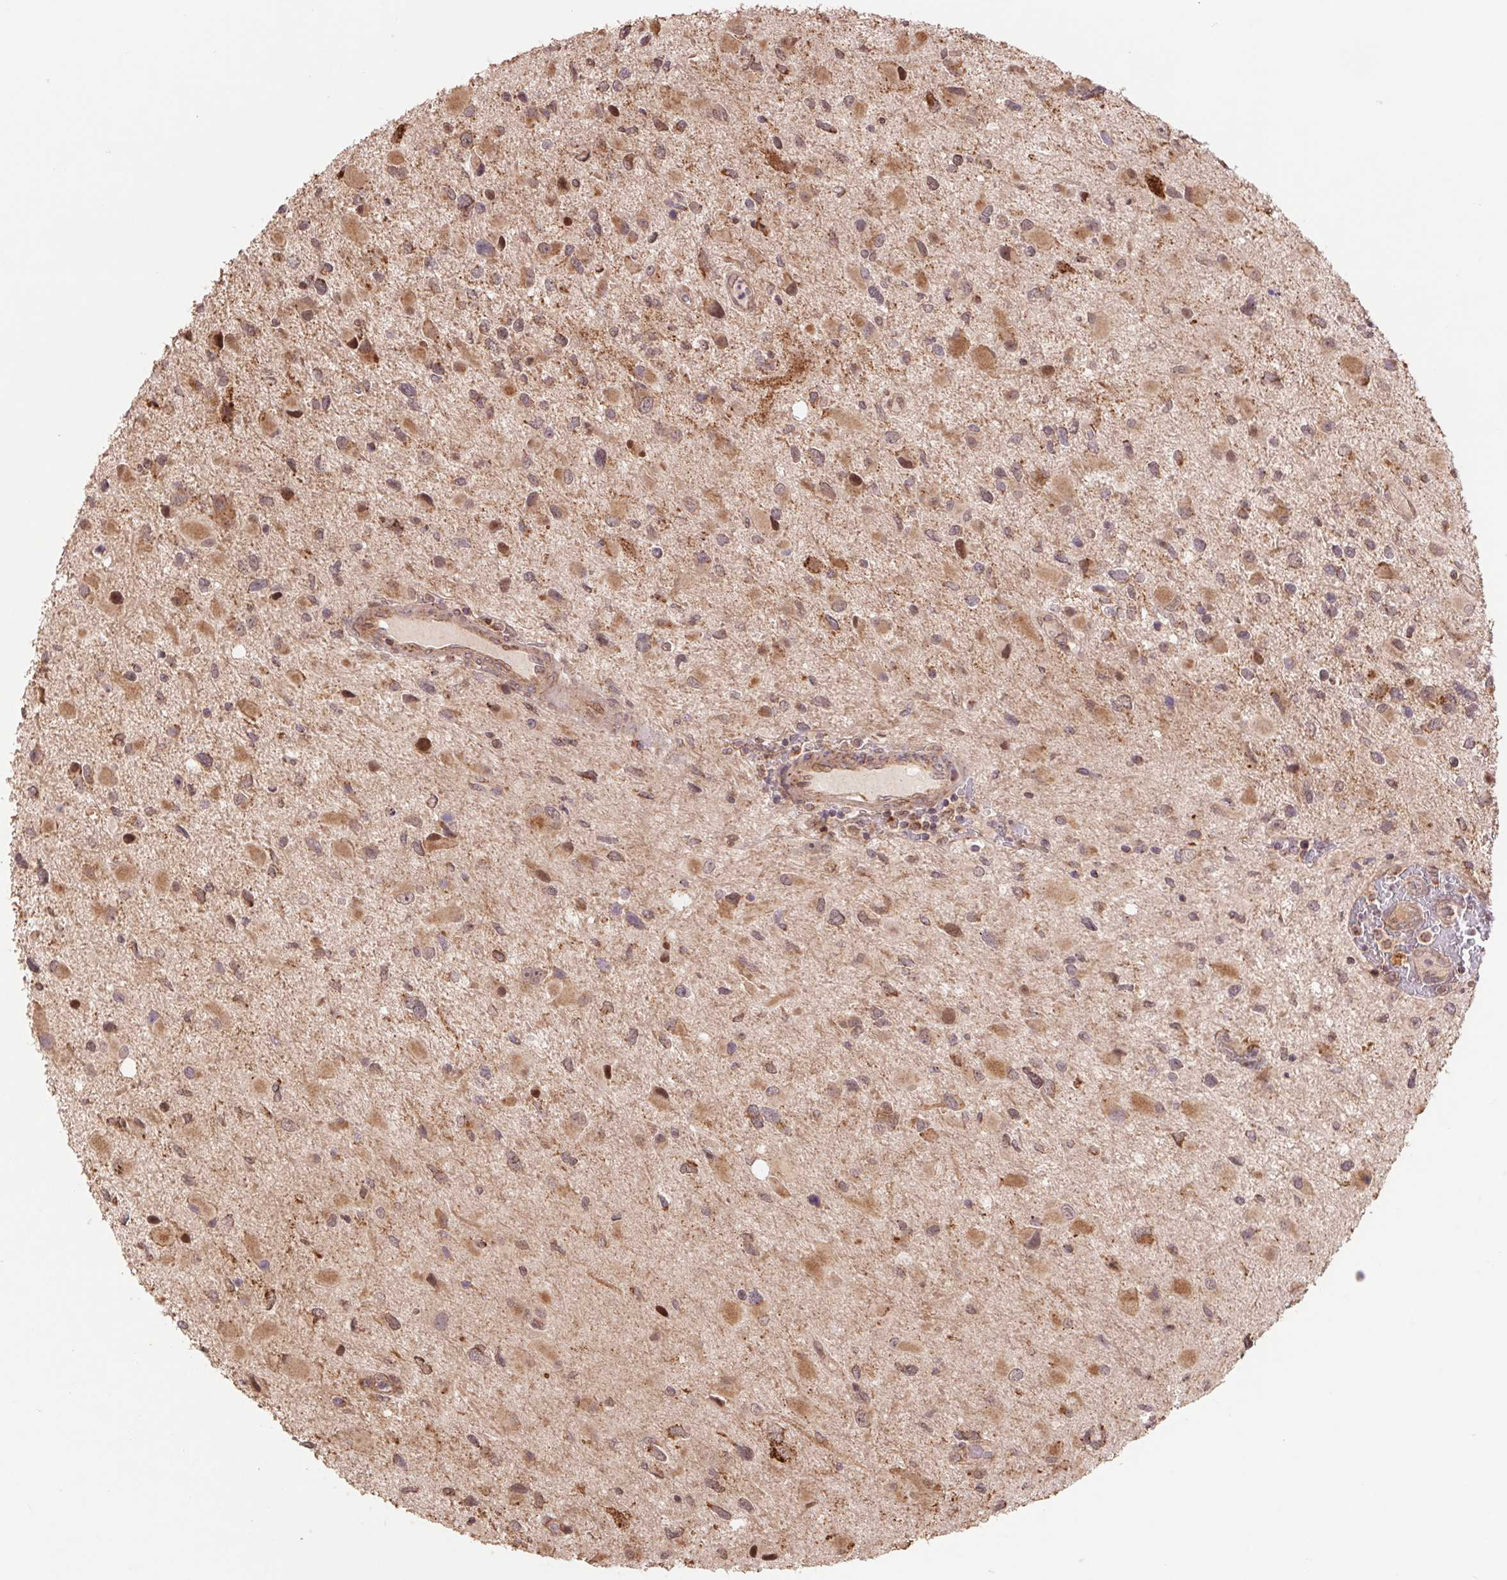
{"staining": {"intensity": "moderate", "quantity": ">75%", "location": "cytoplasmic/membranous"}, "tissue": "glioma", "cell_type": "Tumor cells", "image_type": "cancer", "snomed": [{"axis": "morphology", "description": "Glioma, malignant, Low grade"}, {"axis": "topography", "description": "Brain"}], "caption": "Brown immunohistochemical staining in human glioma exhibits moderate cytoplasmic/membranous expression in approximately >75% of tumor cells. The protein of interest is stained brown, and the nuclei are stained in blue (DAB IHC with brightfield microscopy, high magnification).", "gene": "PDHA1", "patient": {"sex": "female", "age": 32}}